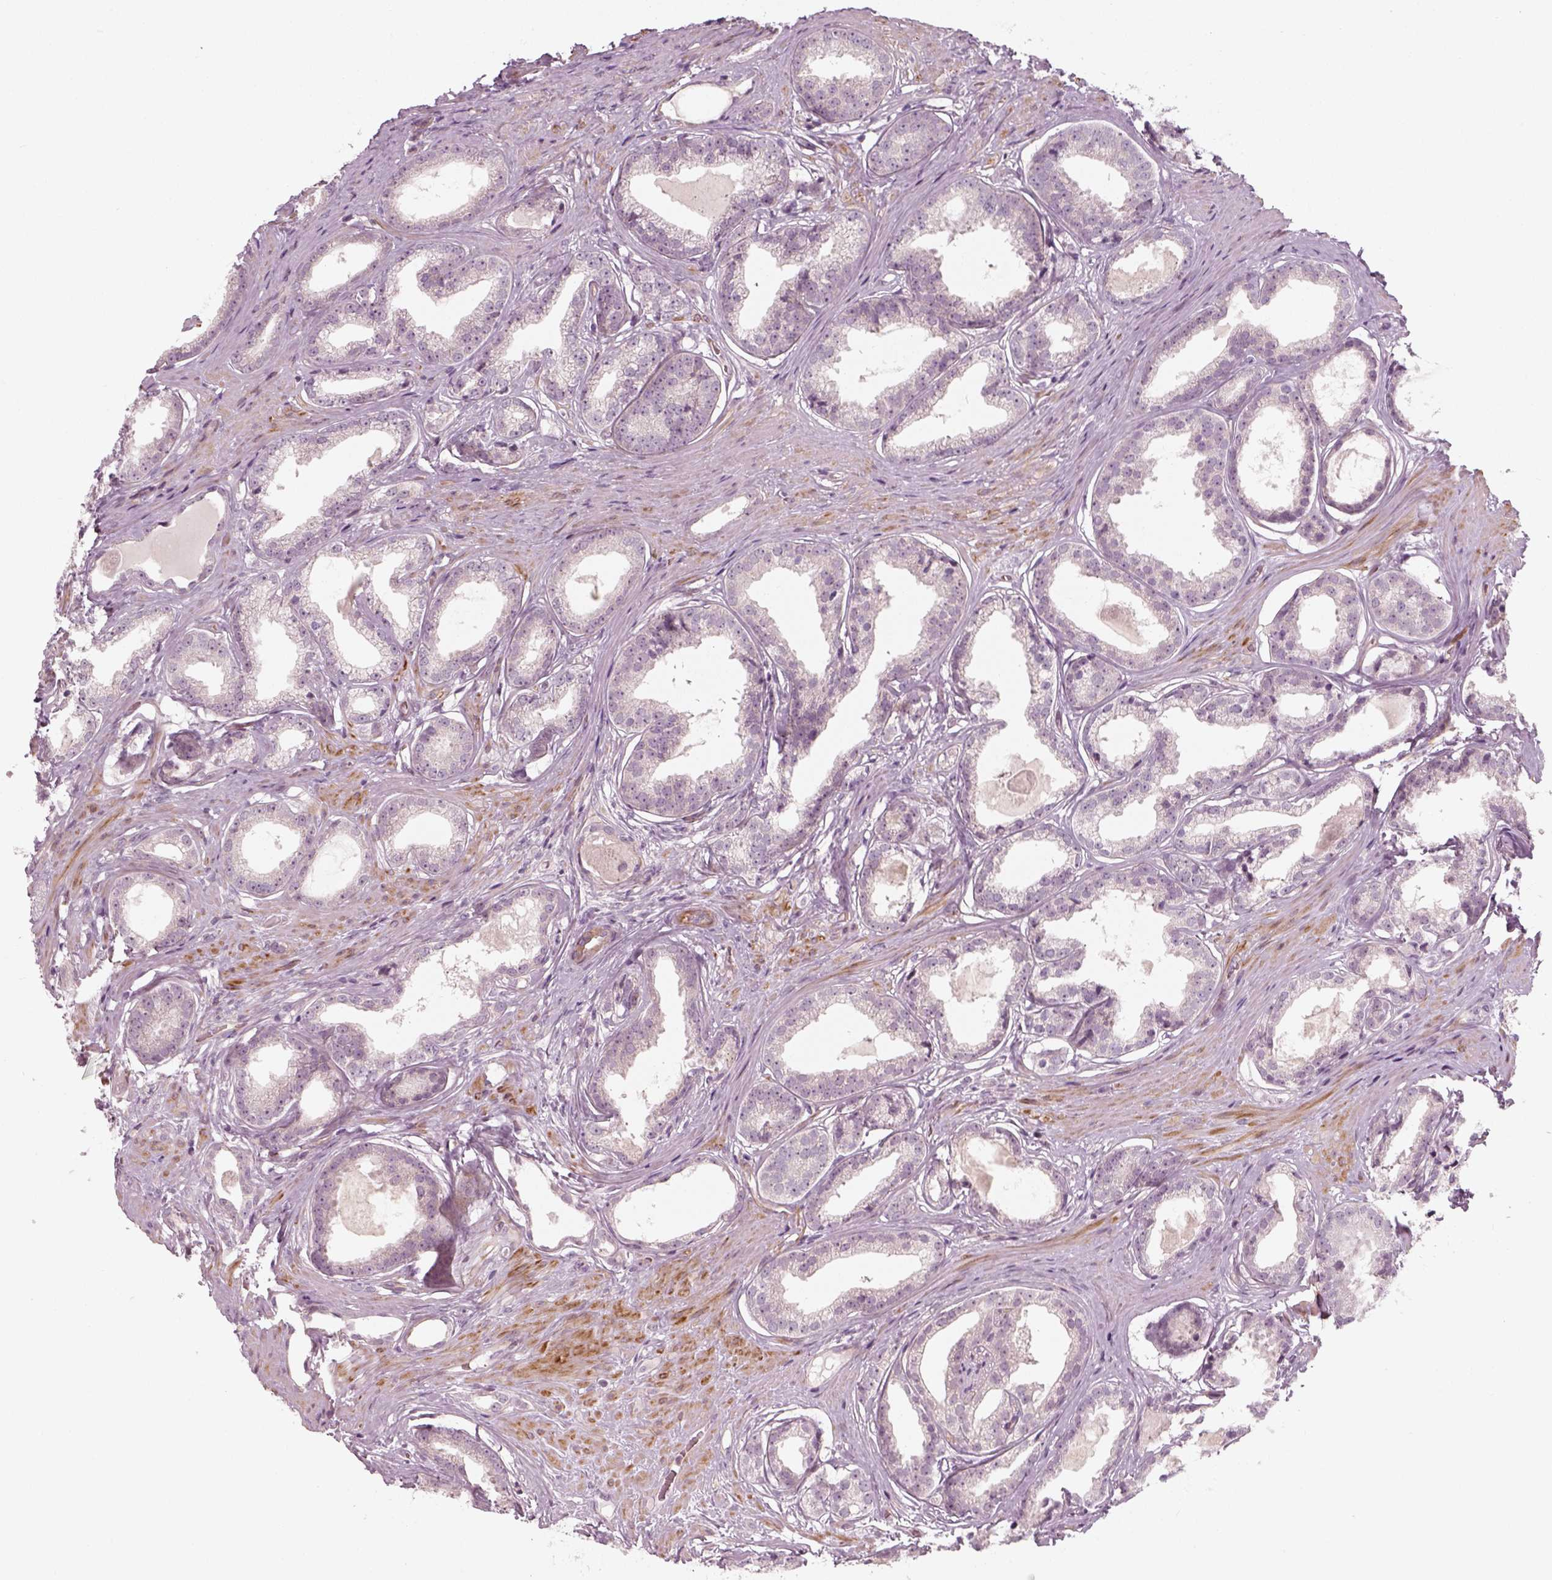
{"staining": {"intensity": "negative", "quantity": "none", "location": "none"}, "tissue": "prostate cancer", "cell_type": "Tumor cells", "image_type": "cancer", "snomed": [{"axis": "morphology", "description": "Adenocarcinoma, Low grade"}, {"axis": "topography", "description": "Prostate"}], "caption": "DAB immunohistochemical staining of low-grade adenocarcinoma (prostate) demonstrates no significant positivity in tumor cells.", "gene": "DNASE1L1", "patient": {"sex": "male", "age": 65}}